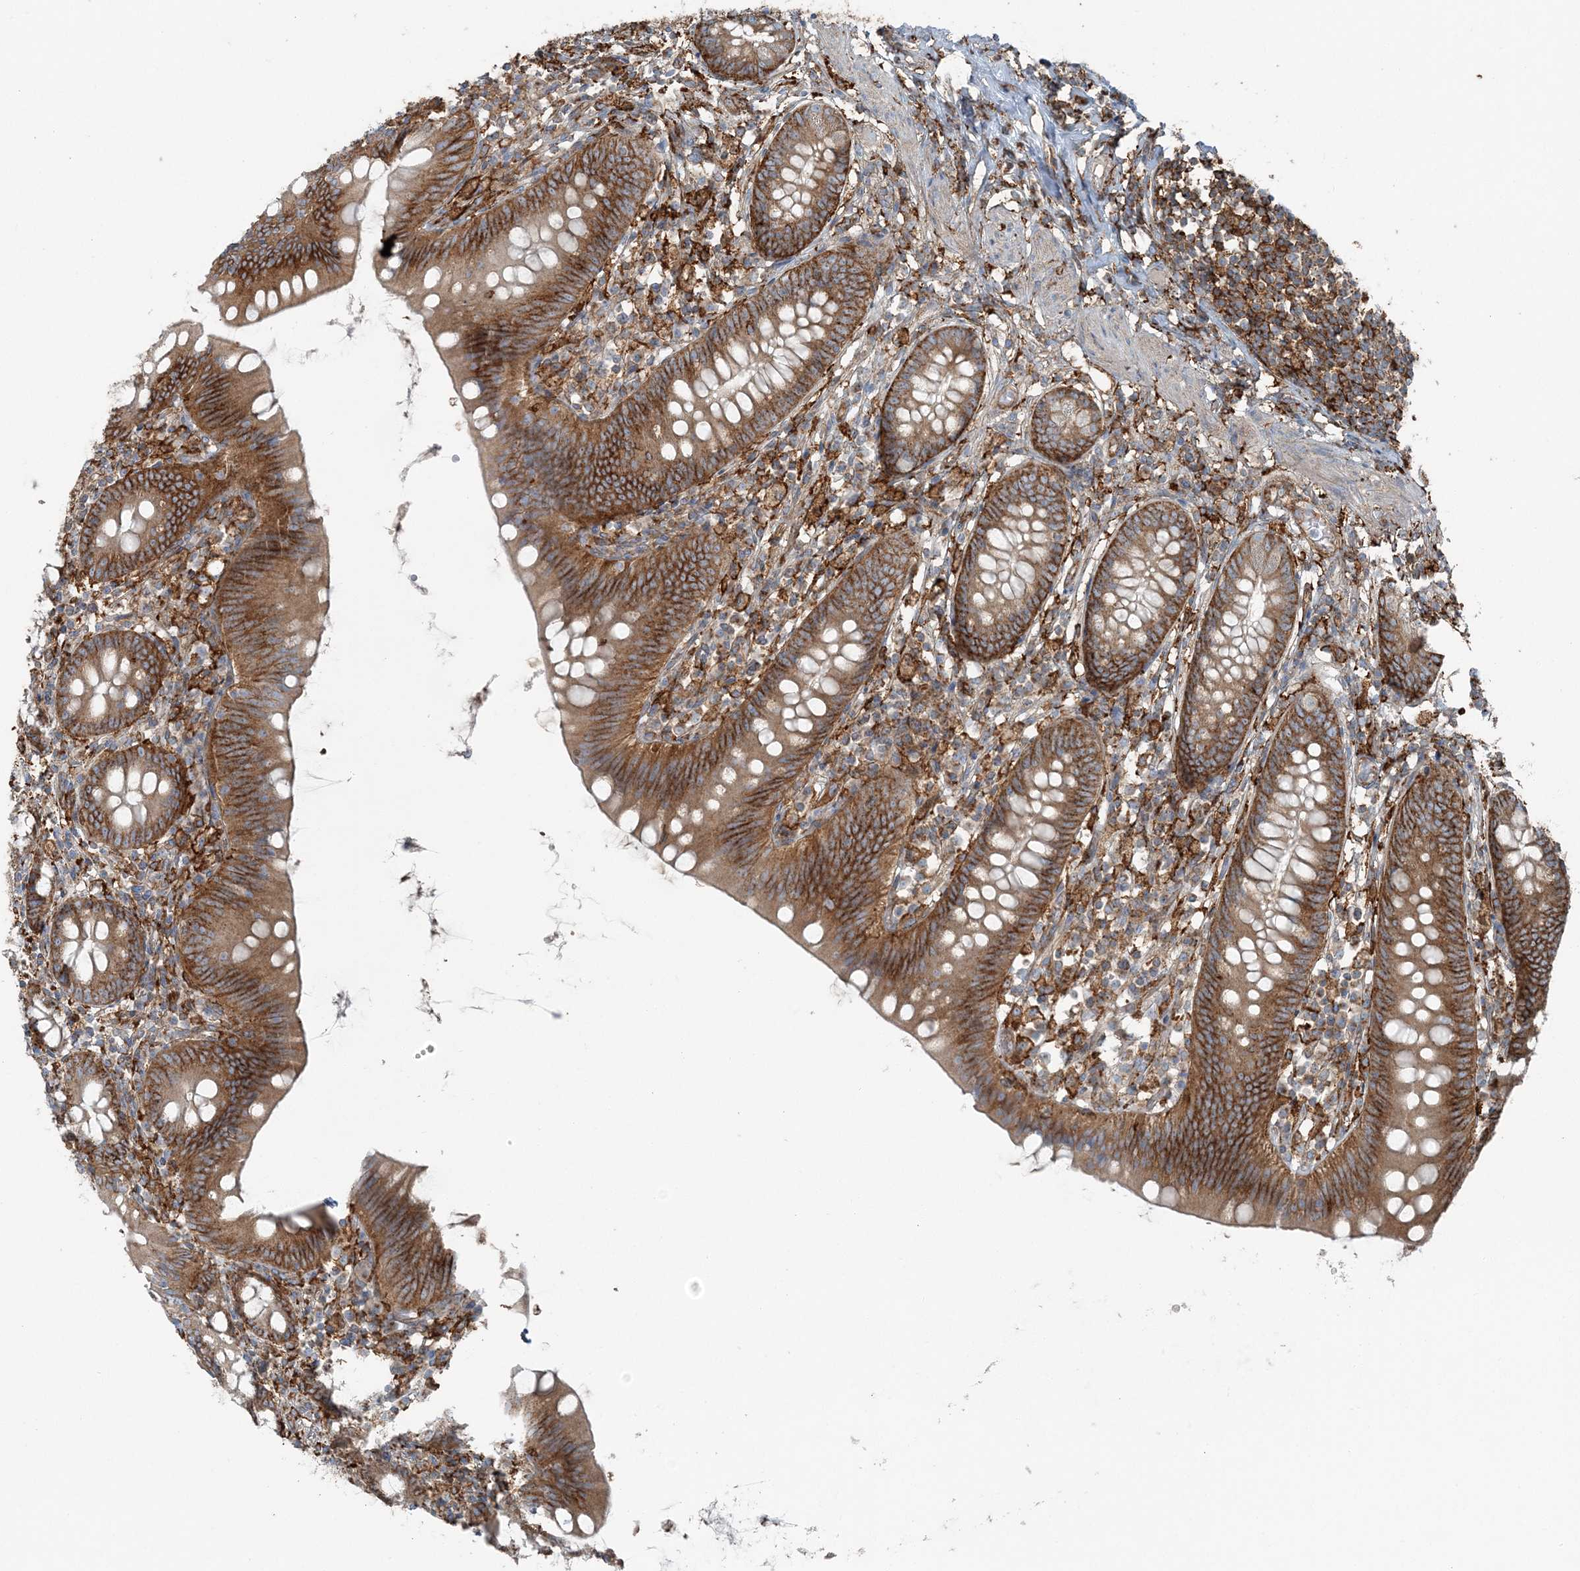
{"staining": {"intensity": "strong", "quantity": ">75%", "location": "cytoplasmic/membranous"}, "tissue": "appendix", "cell_type": "Glandular cells", "image_type": "normal", "snomed": [{"axis": "morphology", "description": "Normal tissue, NOS"}, {"axis": "topography", "description": "Appendix"}], "caption": "IHC (DAB (3,3'-diaminobenzidine)) staining of unremarkable appendix reveals strong cytoplasmic/membranous protein staining in about >75% of glandular cells.", "gene": "SNX2", "patient": {"sex": "female", "age": 62}}